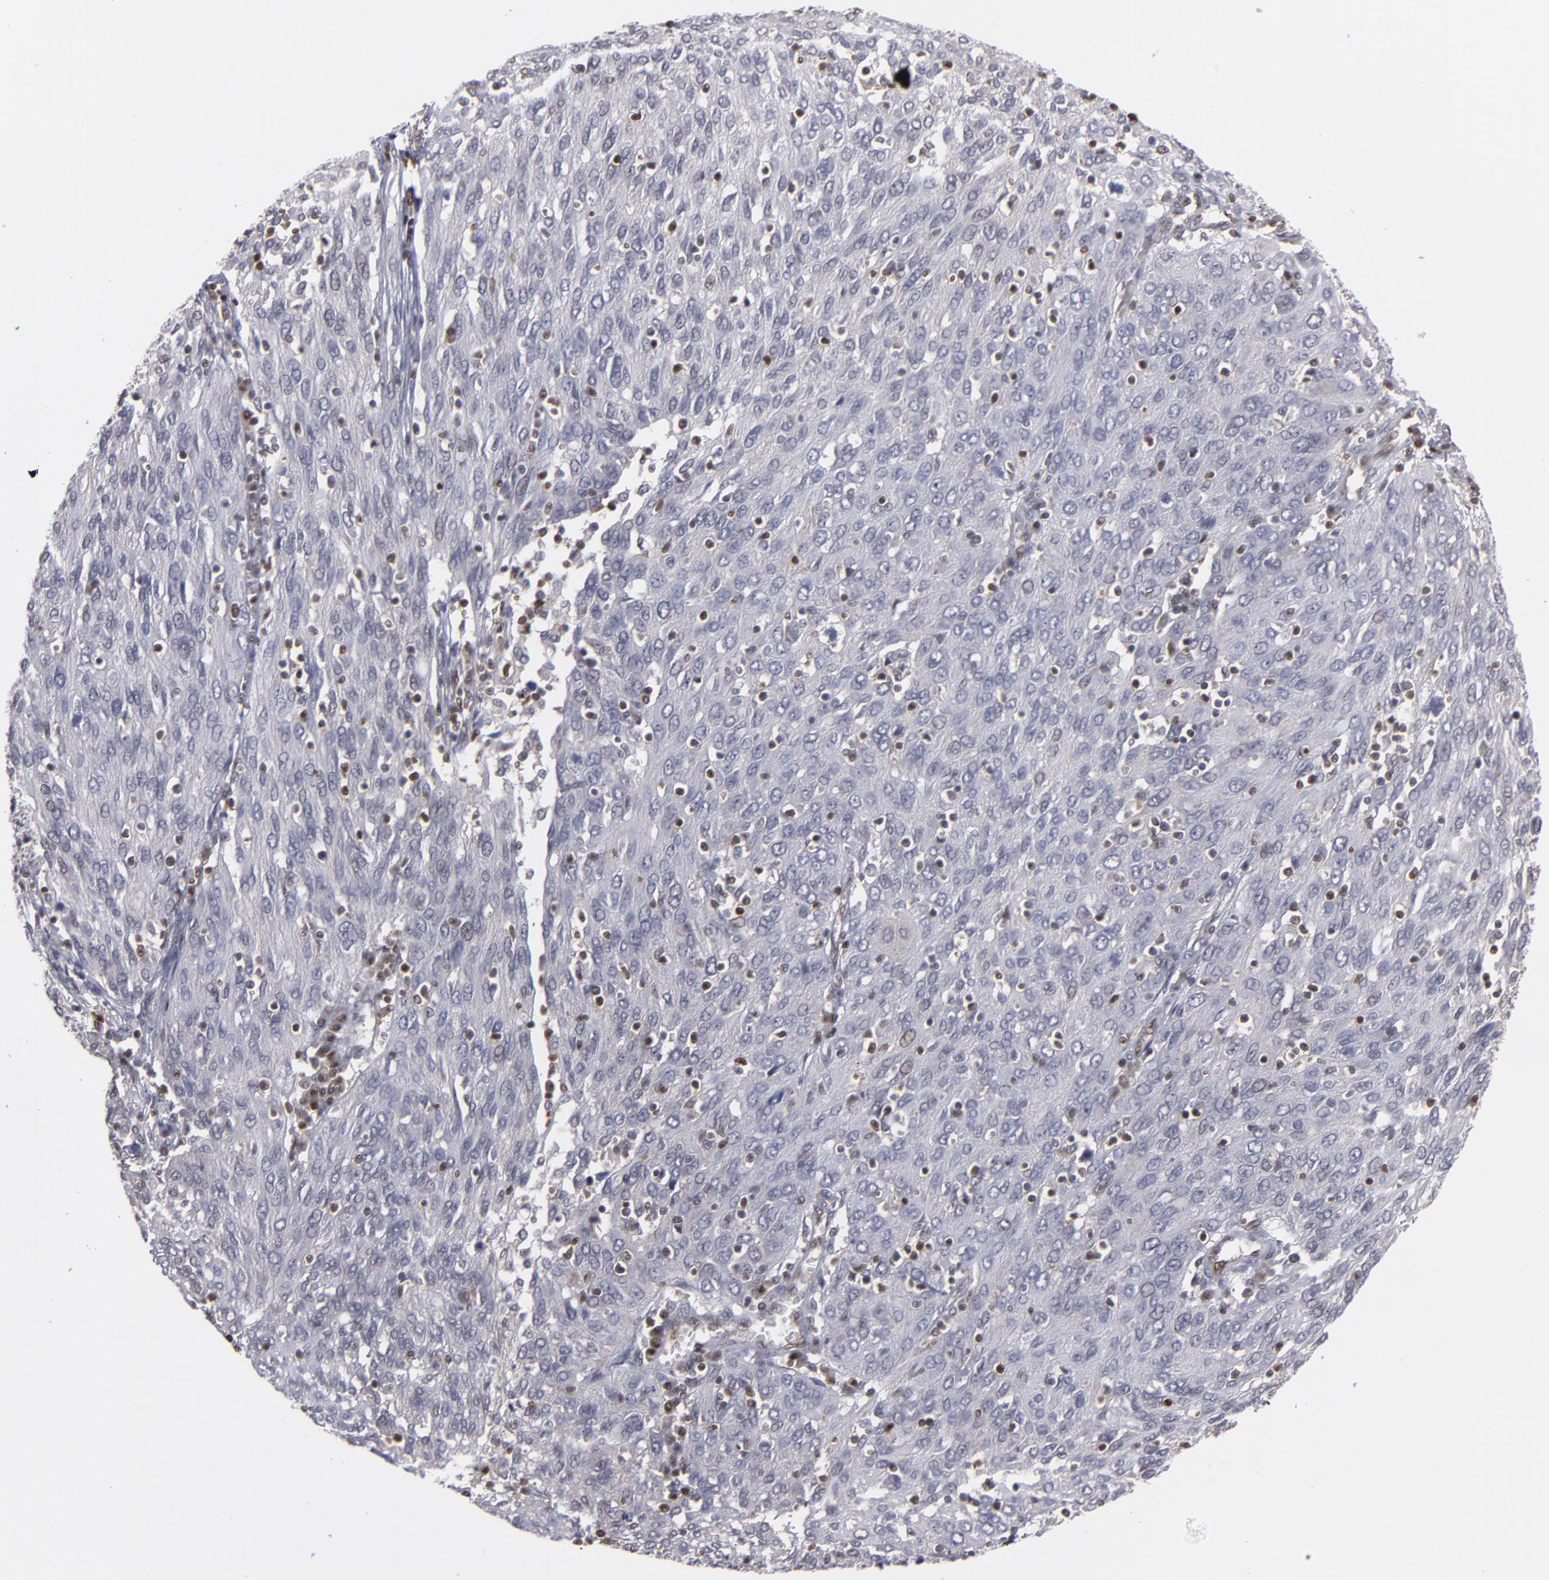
{"staining": {"intensity": "negative", "quantity": "none", "location": "none"}, "tissue": "ovarian cancer", "cell_type": "Tumor cells", "image_type": "cancer", "snomed": [{"axis": "morphology", "description": "Carcinoma, endometroid"}, {"axis": "topography", "description": "Ovary"}], "caption": "Immunohistochemistry histopathology image of neoplastic tissue: ovarian cancer stained with DAB displays no significant protein expression in tumor cells.", "gene": "GSR", "patient": {"sex": "female", "age": 50}}